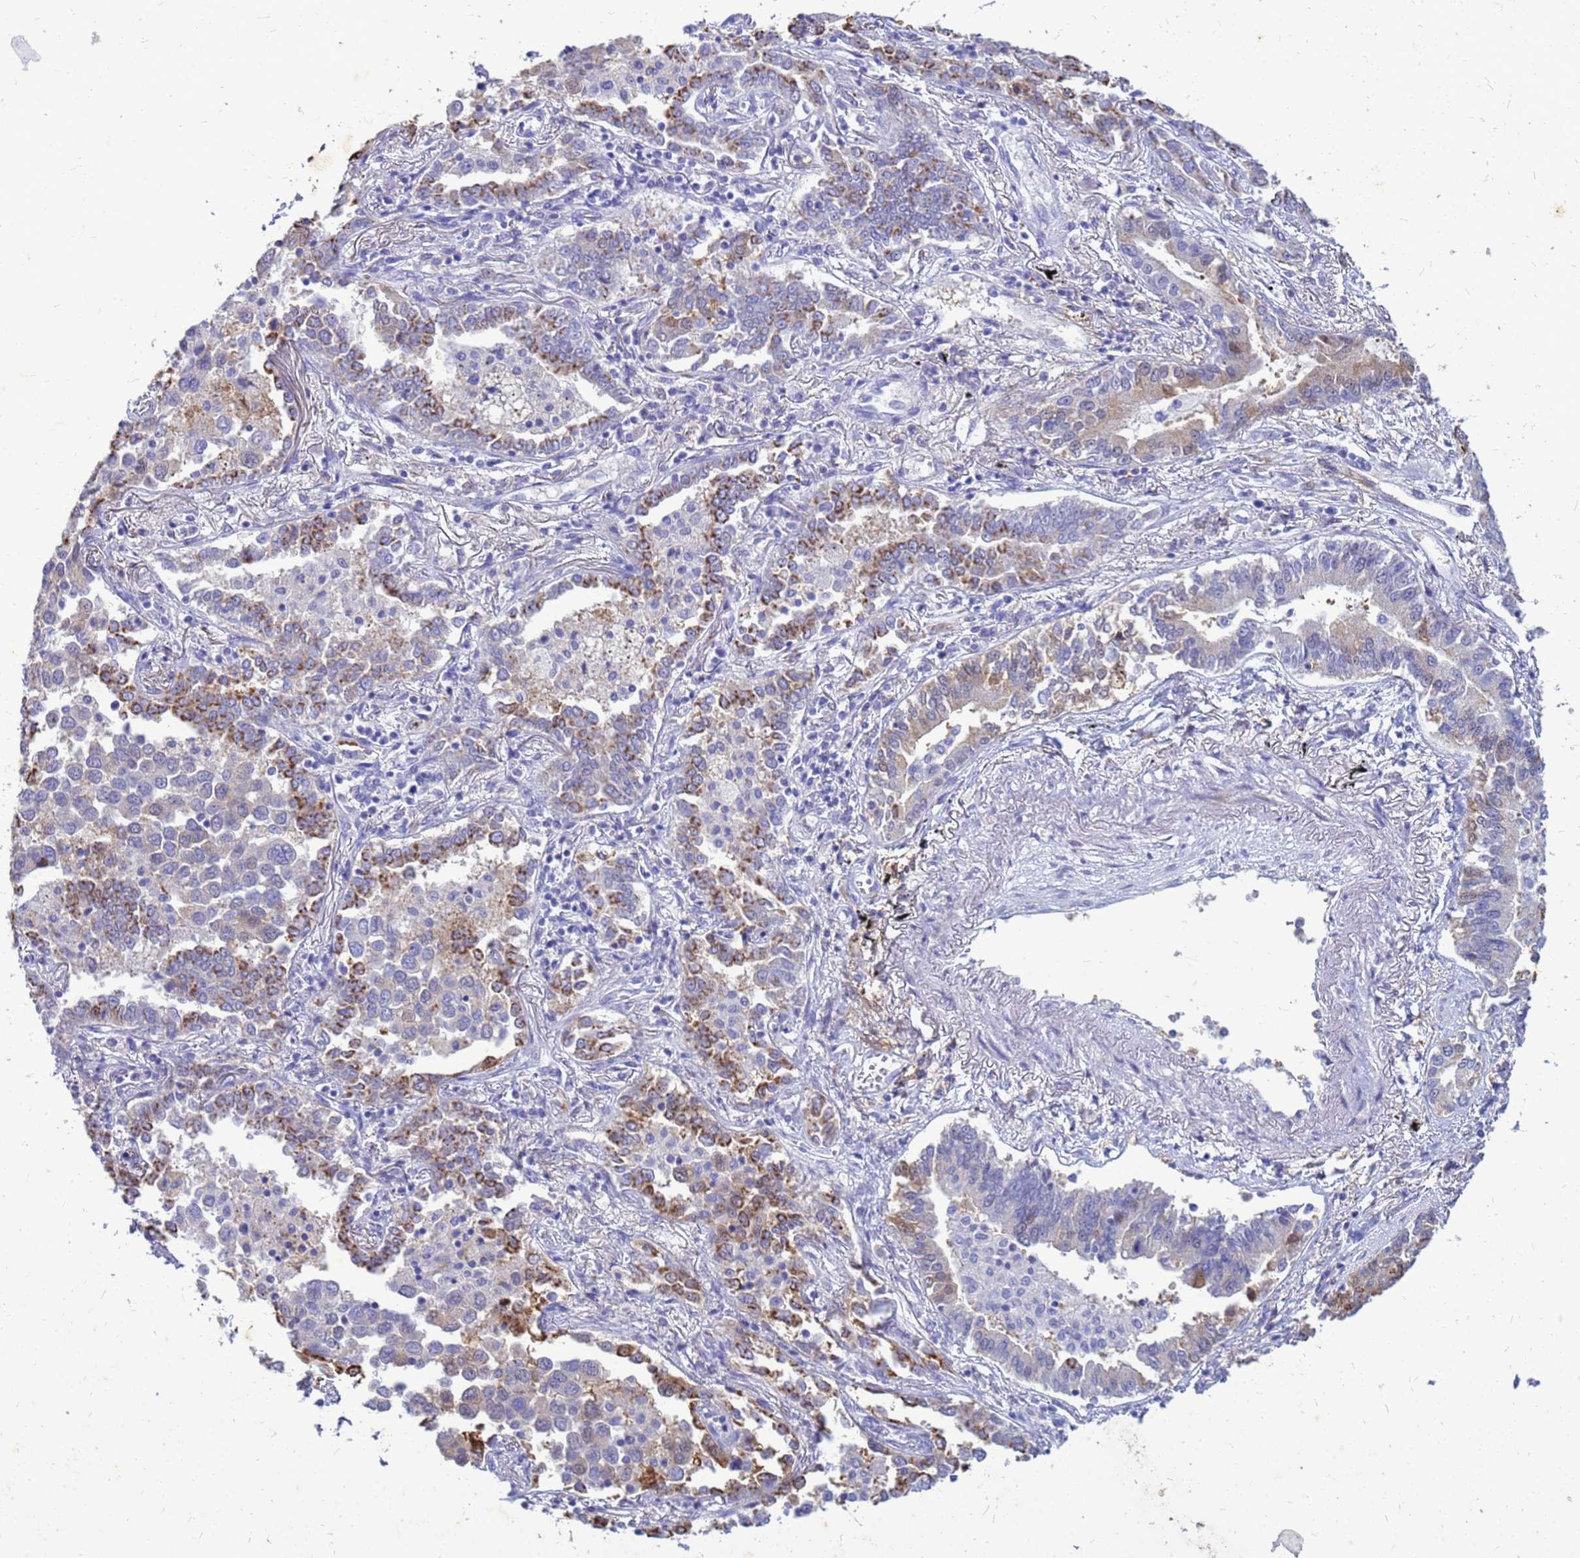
{"staining": {"intensity": "moderate", "quantity": "<25%", "location": "cytoplasmic/membranous"}, "tissue": "lung cancer", "cell_type": "Tumor cells", "image_type": "cancer", "snomed": [{"axis": "morphology", "description": "Adenocarcinoma, NOS"}, {"axis": "topography", "description": "Lung"}], "caption": "Adenocarcinoma (lung) stained with a protein marker shows moderate staining in tumor cells.", "gene": "AKR1C1", "patient": {"sex": "male", "age": 67}}